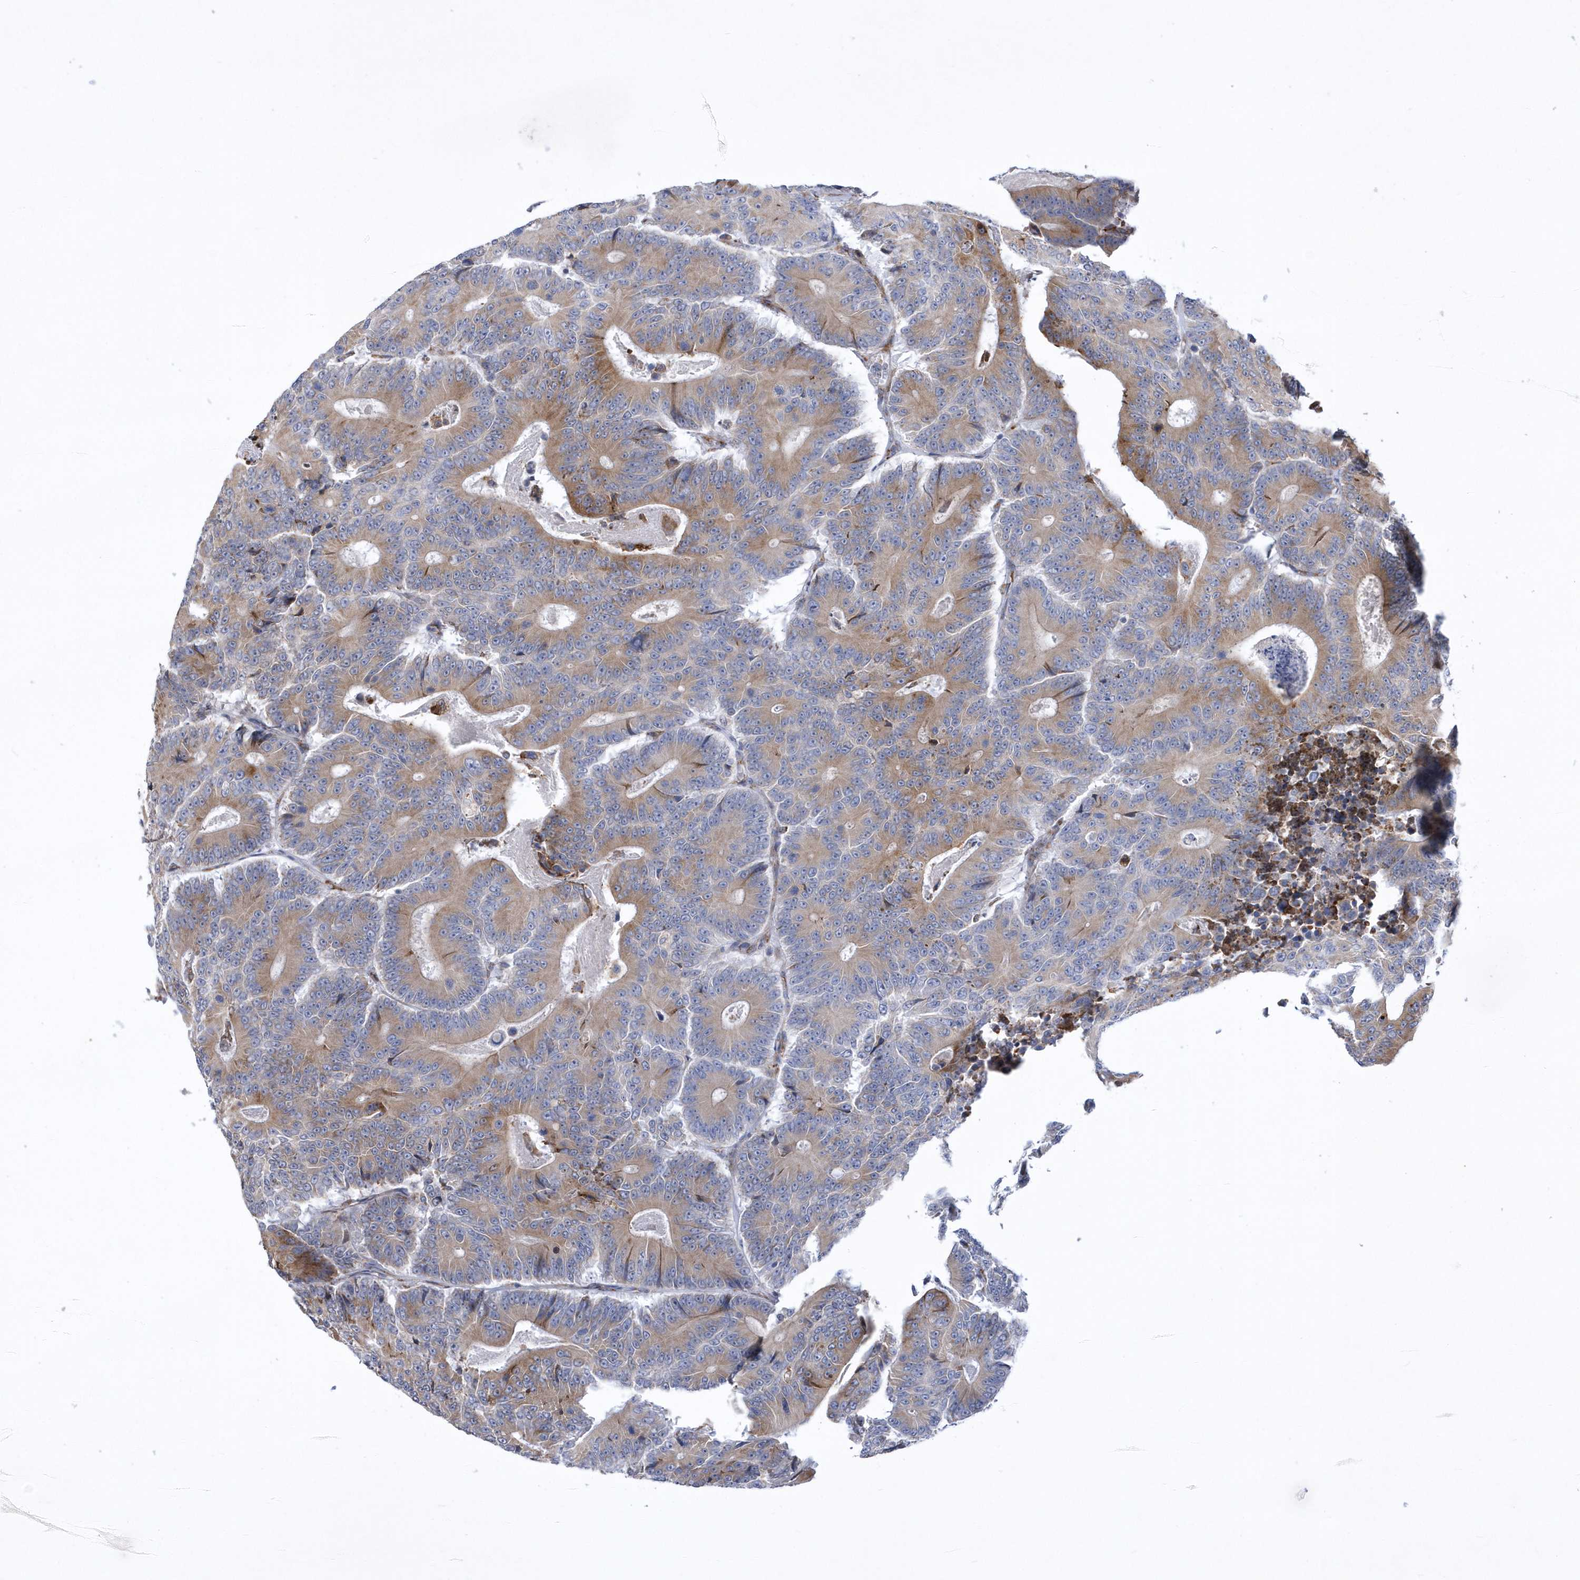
{"staining": {"intensity": "moderate", "quantity": "25%-75%", "location": "cytoplasmic/membranous"}, "tissue": "colorectal cancer", "cell_type": "Tumor cells", "image_type": "cancer", "snomed": [{"axis": "morphology", "description": "Adenocarcinoma, NOS"}, {"axis": "topography", "description": "Colon"}], "caption": "An immunohistochemistry photomicrograph of neoplastic tissue is shown. Protein staining in brown highlights moderate cytoplasmic/membranous positivity in adenocarcinoma (colorectal) within tumor cells.", "gene": "MED31", "patient": {"sex": "male", "age": 83}}